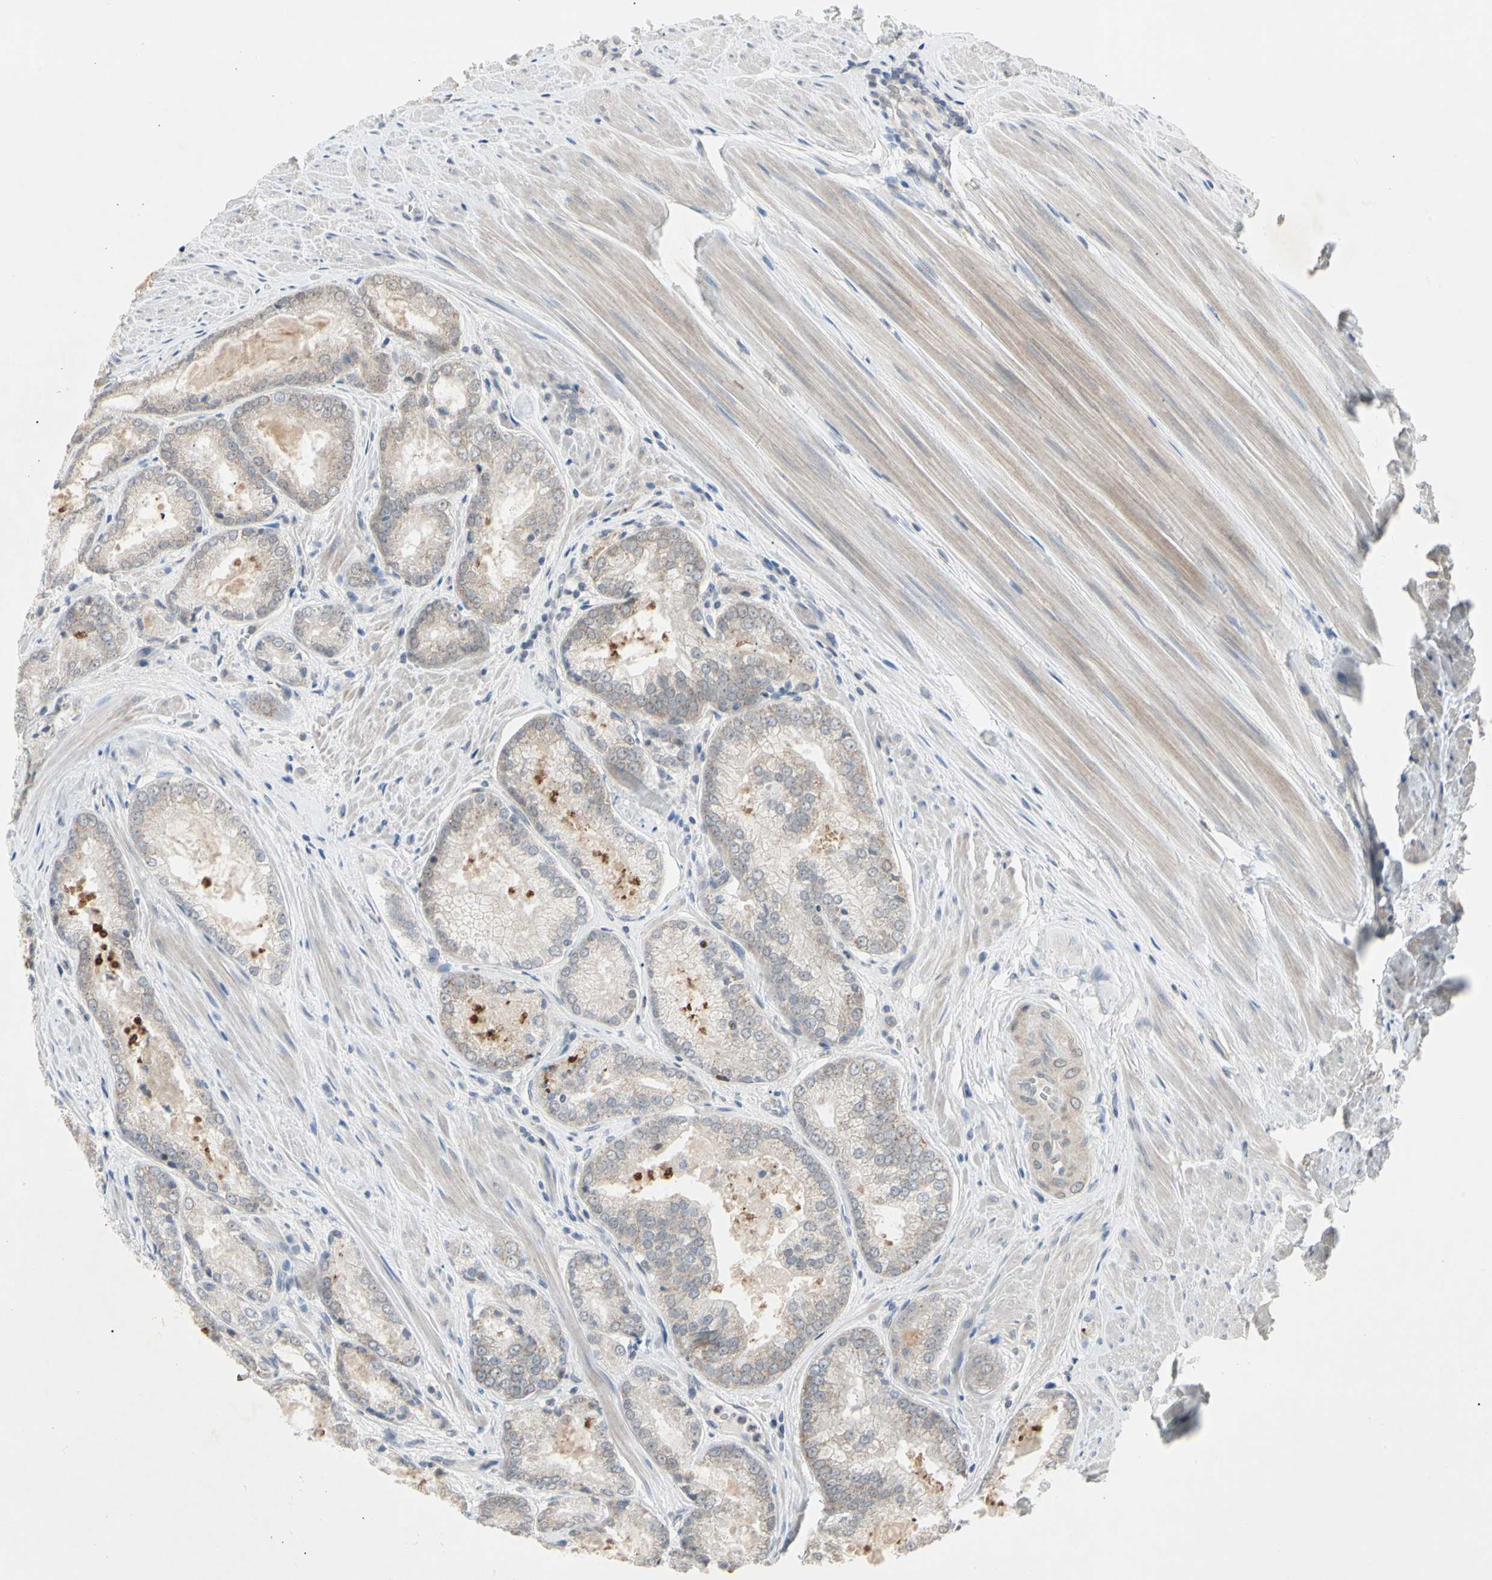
{"staining": {"intensity": "weak", "quantity": ">75%", "location": "cytoplasmic/membranous"}, "tissue": "prostate cancer", "cell_type": "Tumor cells", "image_type": "cancer", "snomed": [{"axis": "morphology", "description": "Adenocarcinoma, Low grade"}, {"axis": "topography", "description": "Prostate"}], "caption": "Low-grade adenocarcinoma (prostate) was stained to show a protein in brown. There is low levels of weak cytoplasmic/membranous positivity in about >75% of tumor cells.", "gene": "MARK1", "patient": {"sex": "male", "age": 64}}